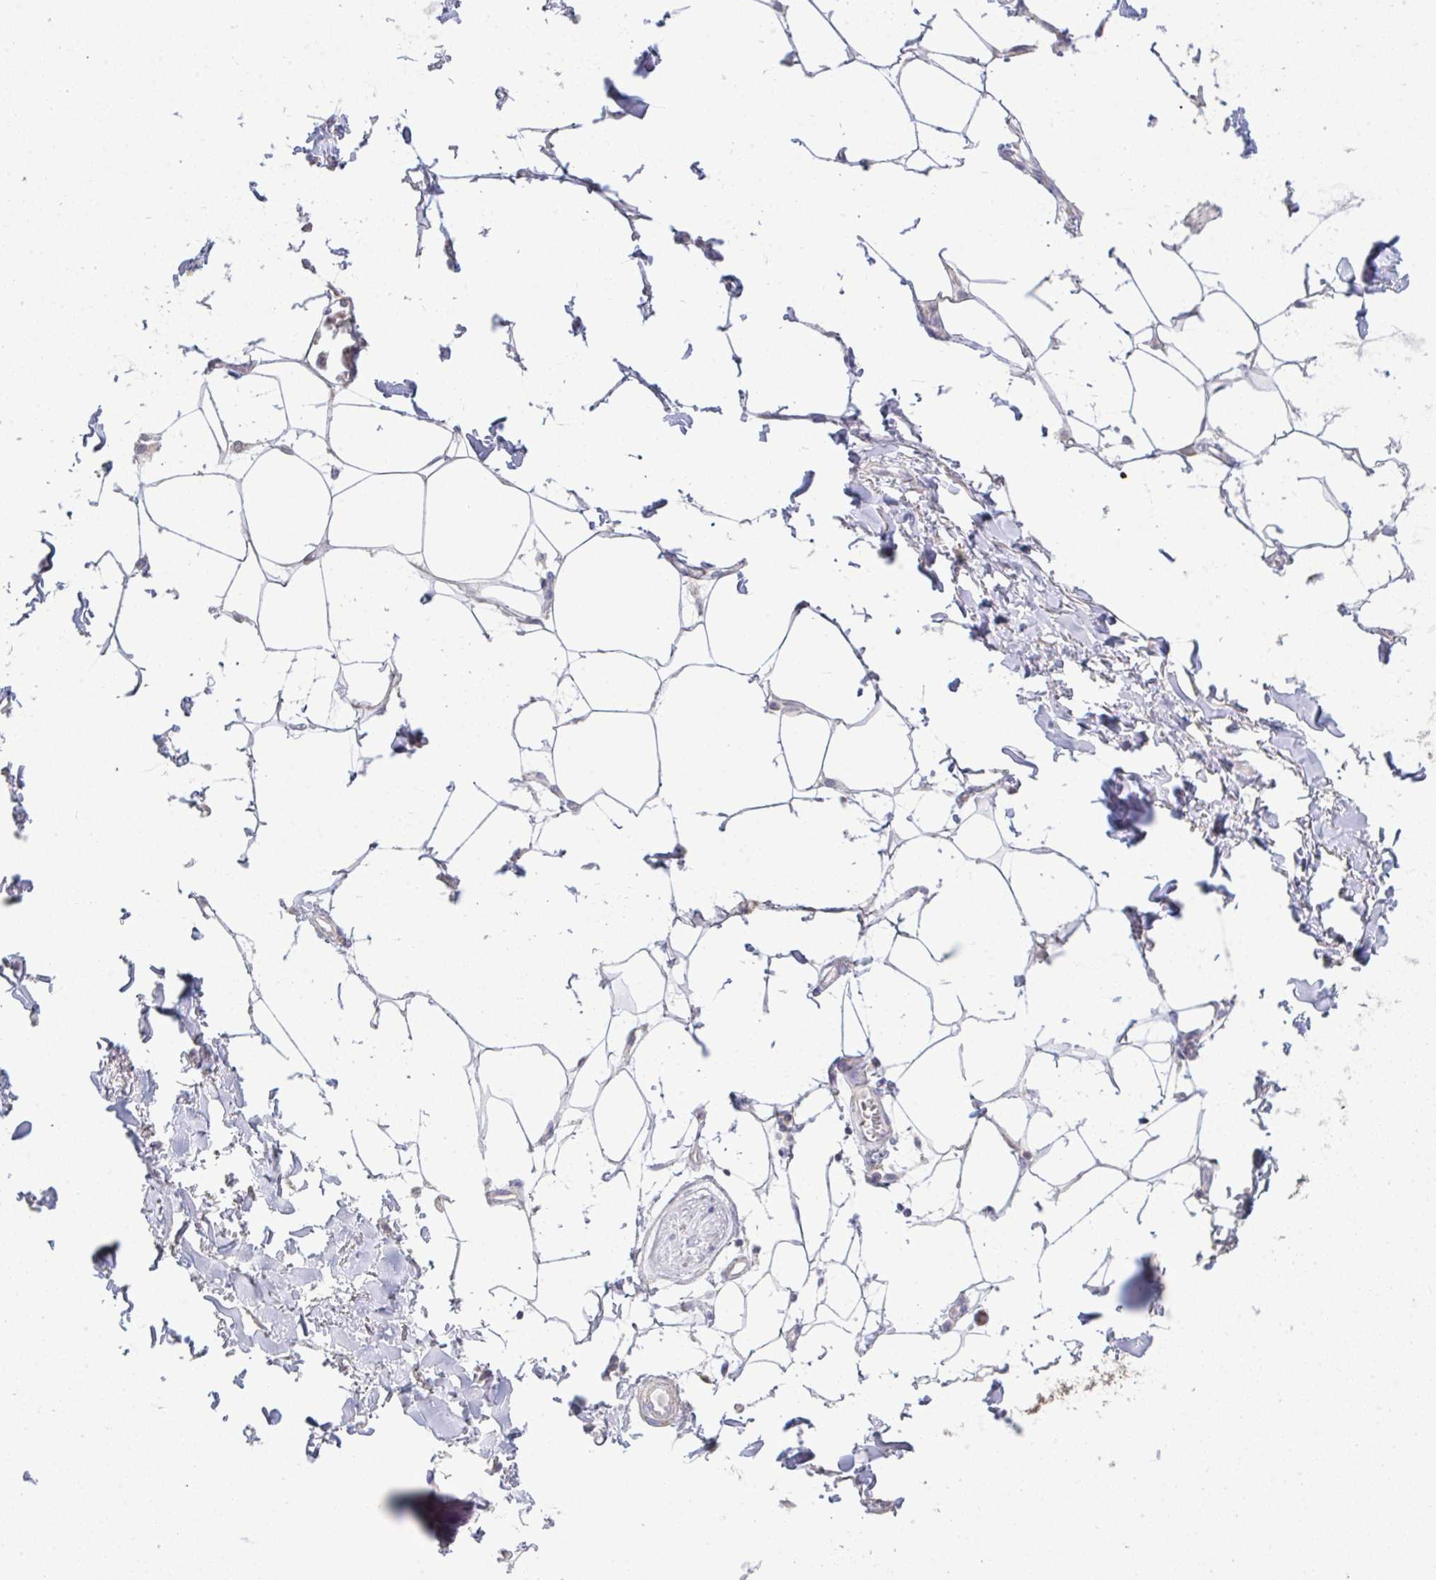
{"staining": {"intensity": "negative", "quantity": "none", "location": "none"}, "tissue": "adipose tissue", "cell_type": "Adipocytes", "image_type": "normal", "snomed": [{"axis": "morphology", "description": "Normal tissue, NOS"}, {"axis": "topography", "description": "Vagina"}, {"axis": "topography", "description": "Peripheral nerve tissue"}], "caption": "High power microscopy micrograph of an immunohistochemistry (IHC) histopathology image of normal adipose tissue, revealing no significant expression in adipocytes. Nuclei are stained in blue.", "gene": "NDUFA7", "patient": {"sex": "female", "age": 71}}